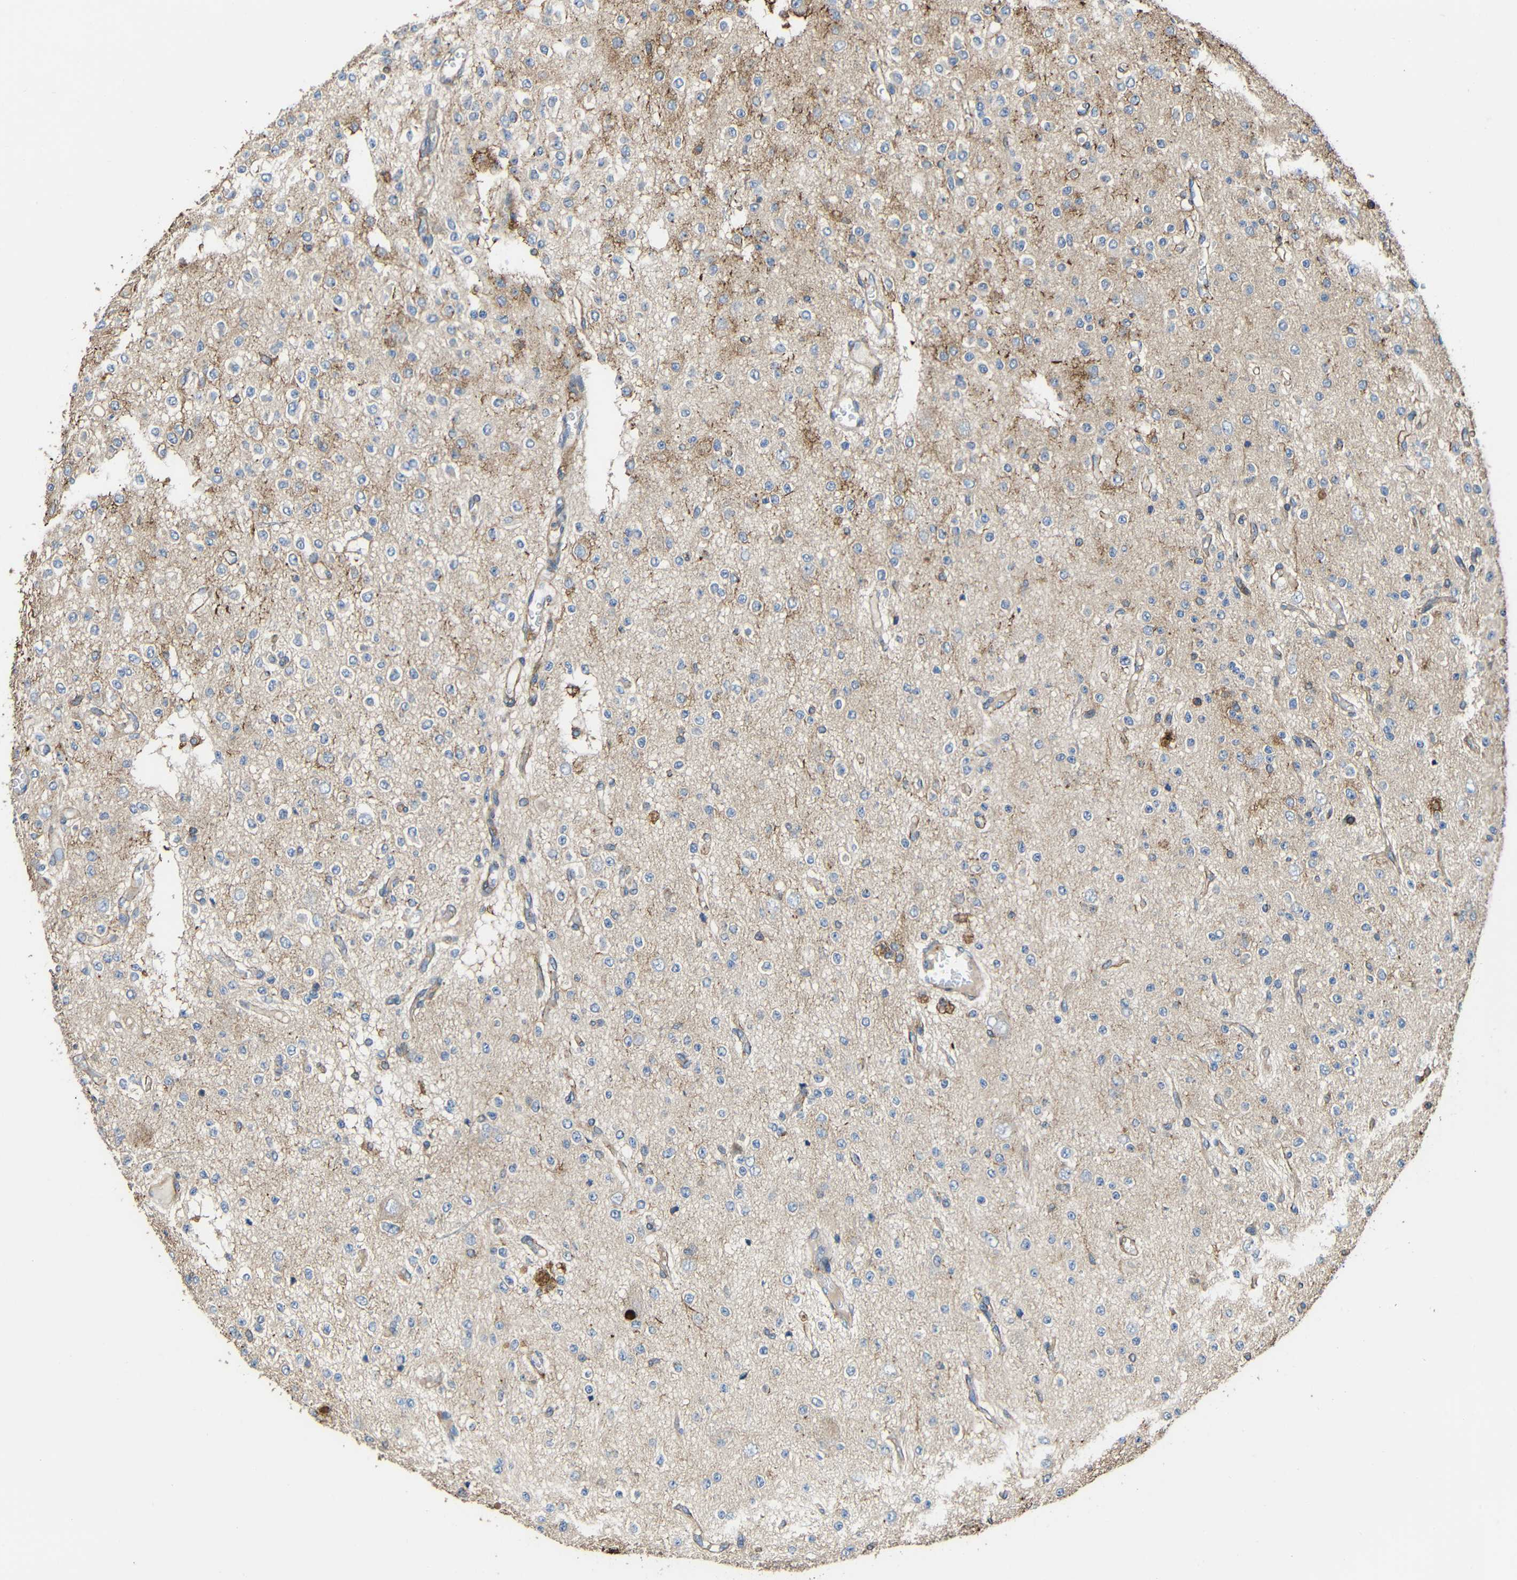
{"staining": {"intensity": "moderate", "quantity": "25%-75%", "location": "cytoplasmic/membranous"}, "tissue": "glioma", "cell_type": "Tumor cells", "image_type": "cancer", "snomed": [{"axis": "morphology", "description": "Glioma, malignant, Low grade"}, {"axis": "topography", "description": "Brain"}], "caption": "A micrograph of glioma stained for a protein displays moderate cytoplasmic/membranous brown staining in tumor cells. (DAB (3,3'-diaminobenzidine) IHC with brightfield microscopy, high magnification).", "gene": "RHOT2", "patient": {"sex": "male", "age": 38}}